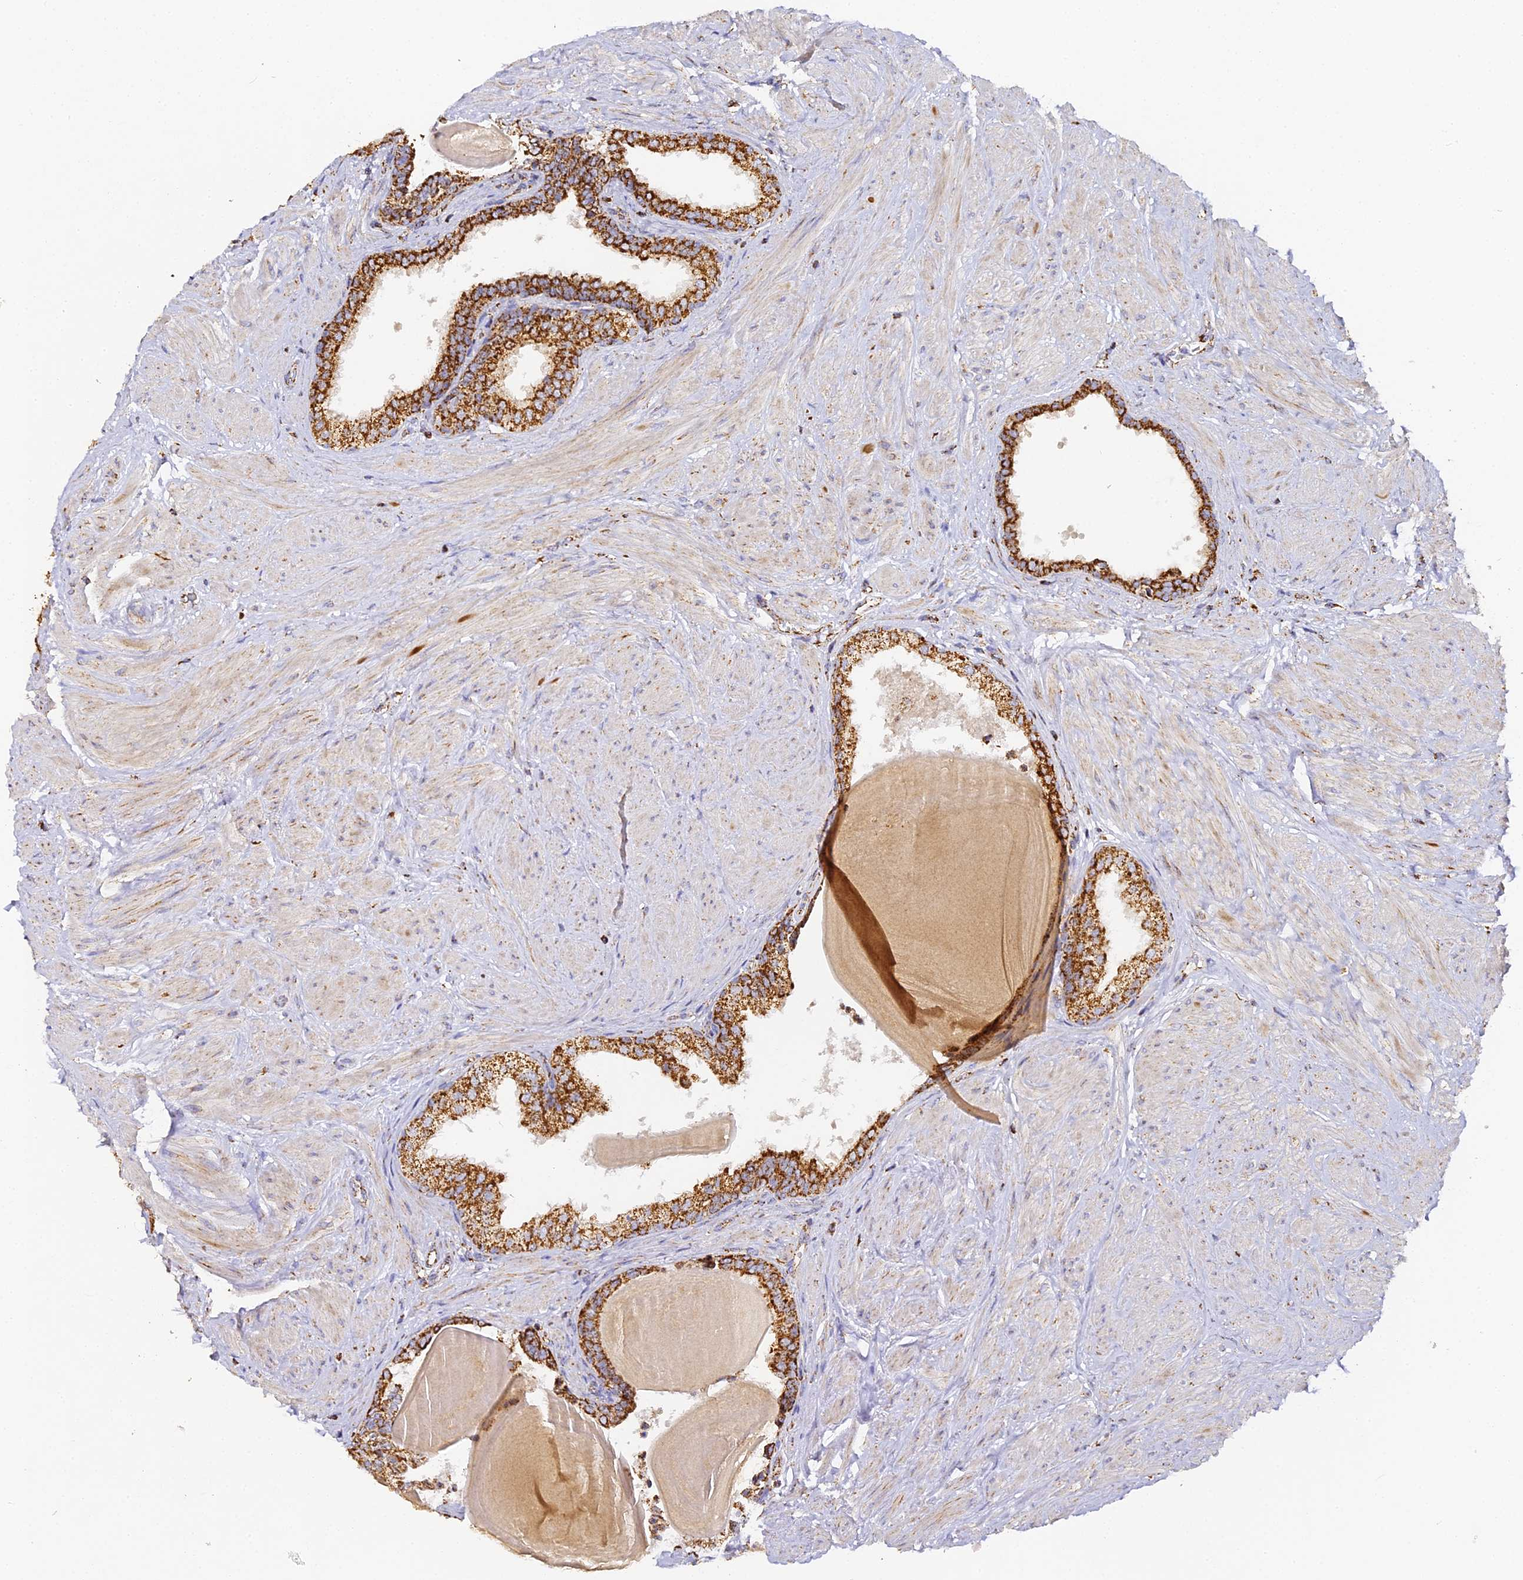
{"staining": {"intensity": "strong", "quantity": ">75%", "location": "cytoplasmic/membranous"}, "tissue": "prostate", "cell_type": "Glandular cells", "image_type": "normal", "snomed": [{"axis": "morphology", "description": "Normal tissue, NOS"}, {"axis": "topography", "description": "Prostate"}], "caption": "Protein expression by IHC exhibits strong cytoplasmic/membranous staining in approximately >75% of glandular cells in benign prostate.", "gene": "DONSON", "patient": {"sex": "male", "age": 48}}